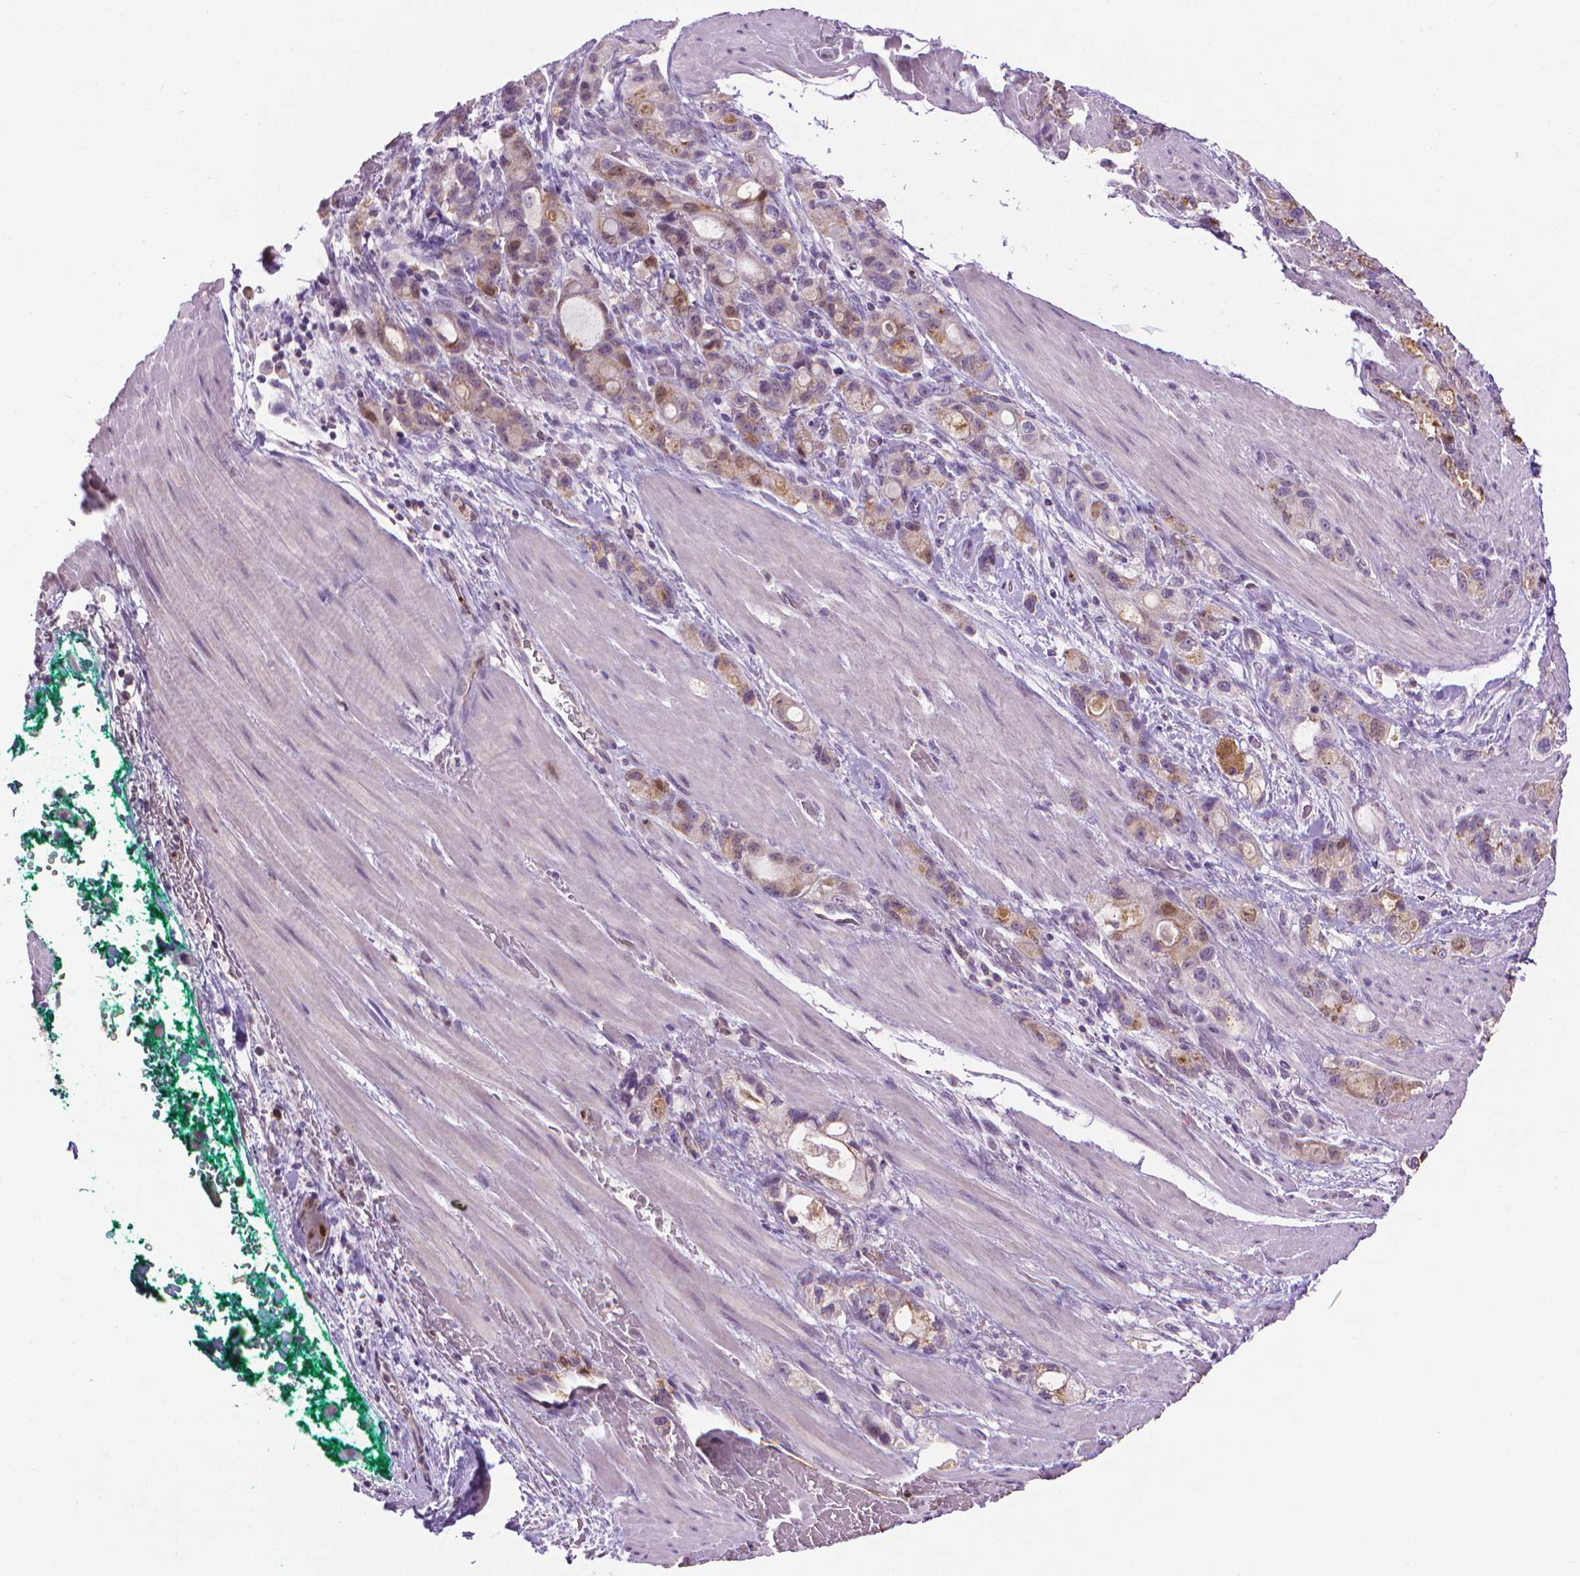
{"staining": {"intensity": "weak", "quantity": ">75%", "location": "cytoplasmic/membranous"}, "tissue": "stomach cancer", "cell_type": "Tumor cells", "image_type": "cancer", "snomed": [{"axis": "morphology", "description": "Adenocarcinoma, NOS"}, {"axis": "topography", "description": "Stomach"}], "caption": "Immunohistochemistry (IHC) histopathology image of human adenocarcinoma (stomach) stained for a protein (brown), which demonstrates low levels of weak cytoplasmic/membranous positivity in about >75% of tumor cells.", "gene": "CDKN2D", "patient": {"sex": "male", "age": 63}}